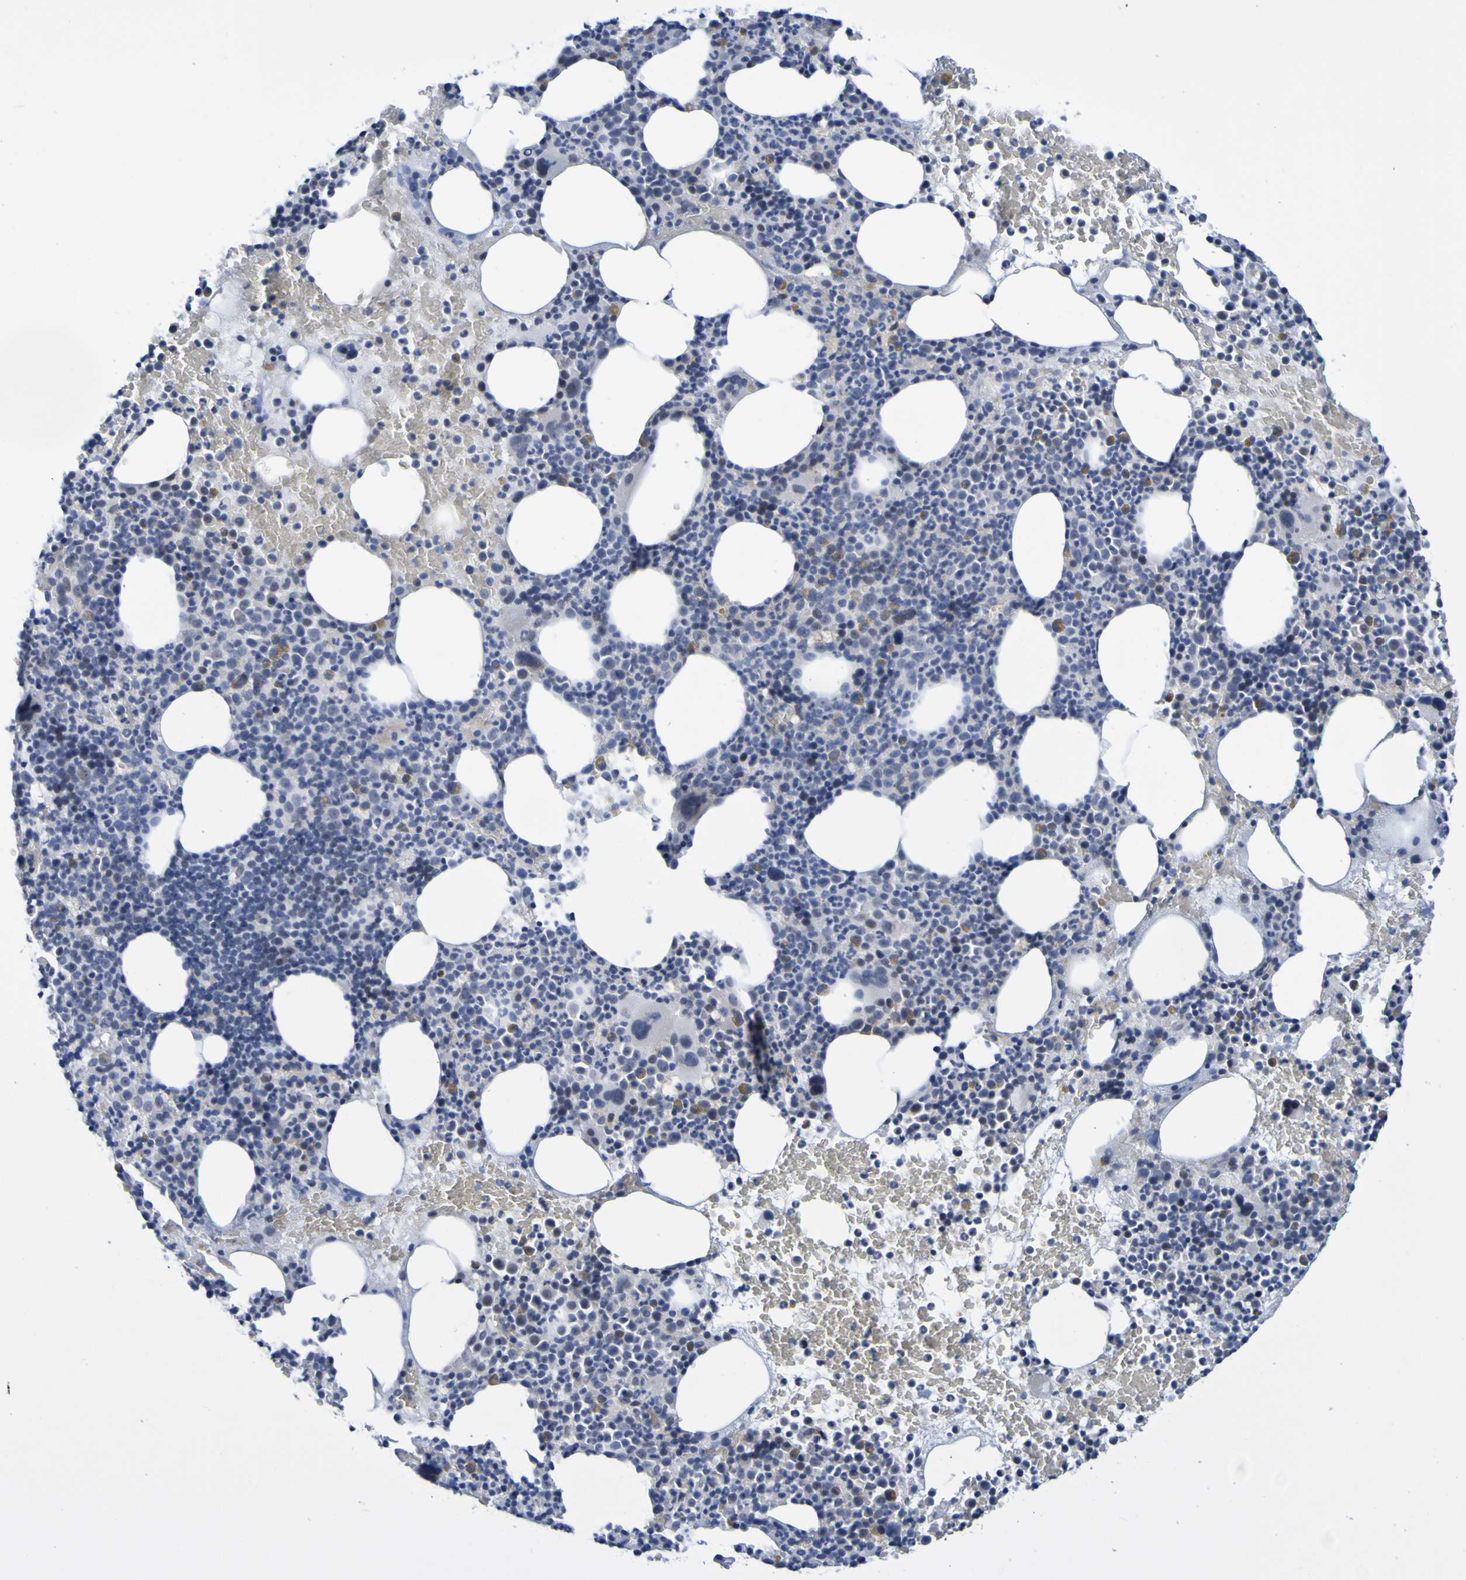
{"staining": {"intensity": "moderate", "quantity": "<25%", "location": "cytoplasmic/membranous"}, "tissue": "bone marrow", "cell_type": "Hematopoietic cells", "image_type": "normal", "snomed": [{"axis": "morphology", "description": "Normal tissue, NOS"}, {"axis": "morphology", "description": "Inflammation, NOS"}, {"axis": "topography", "description": "Bone marrow"}], "caption": "This histopathology image demonstrates immunohistochemistry (IHC) staining of benign bone marrow, with low moderate cytoplasmic/membranous staining in about <25% of hematopoietic cells.", "gene": "VMA21", "patient": {"sex": "male", "age": 73}}